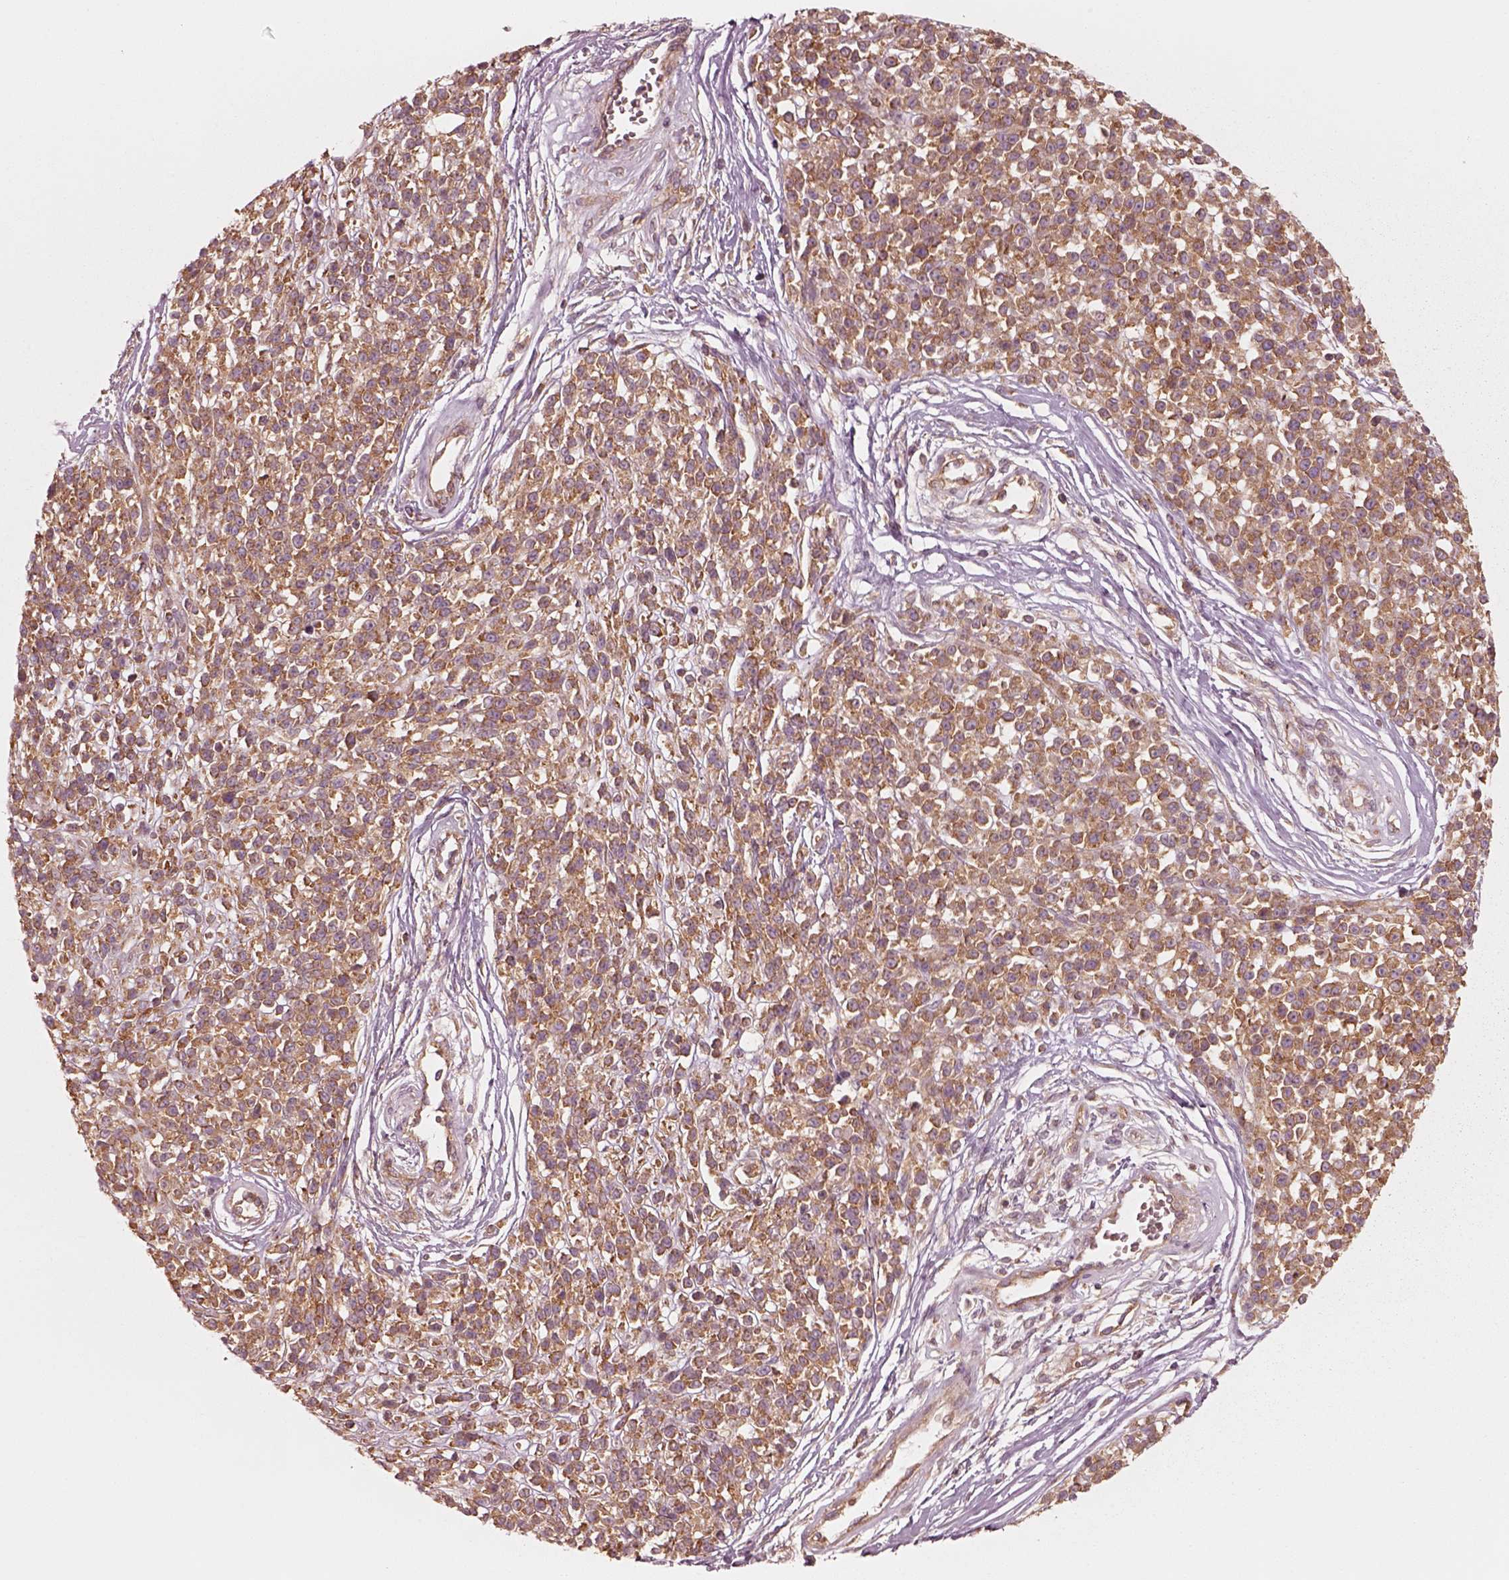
{"staining": {"intensity": "moderate", "quantity": ">75%", "location": "cytoplasmic/membranous"}, "tissue": "melanoma", "cell_type": "Tumor cells", "image_type": "cancer", "snomed": [{"axis": "morphology", "description": "Malignant melanoma, NOS"}, {"axis": "topography", "description": "Skin"}, {"axis": "topography", "description": "Skin of trunk"}], "caption": "Protein staining of melanoma tissue reveals moderate cytoplasmic/membranous positivity in approximately >75% of tumor cells. The staining is performed using DAB brown chromogen to label protein expression. The nuclei are counter-stained blue using hematoxylin.", "gene": "CNOT2", "patient": {"sex": "male", "age": 74}}